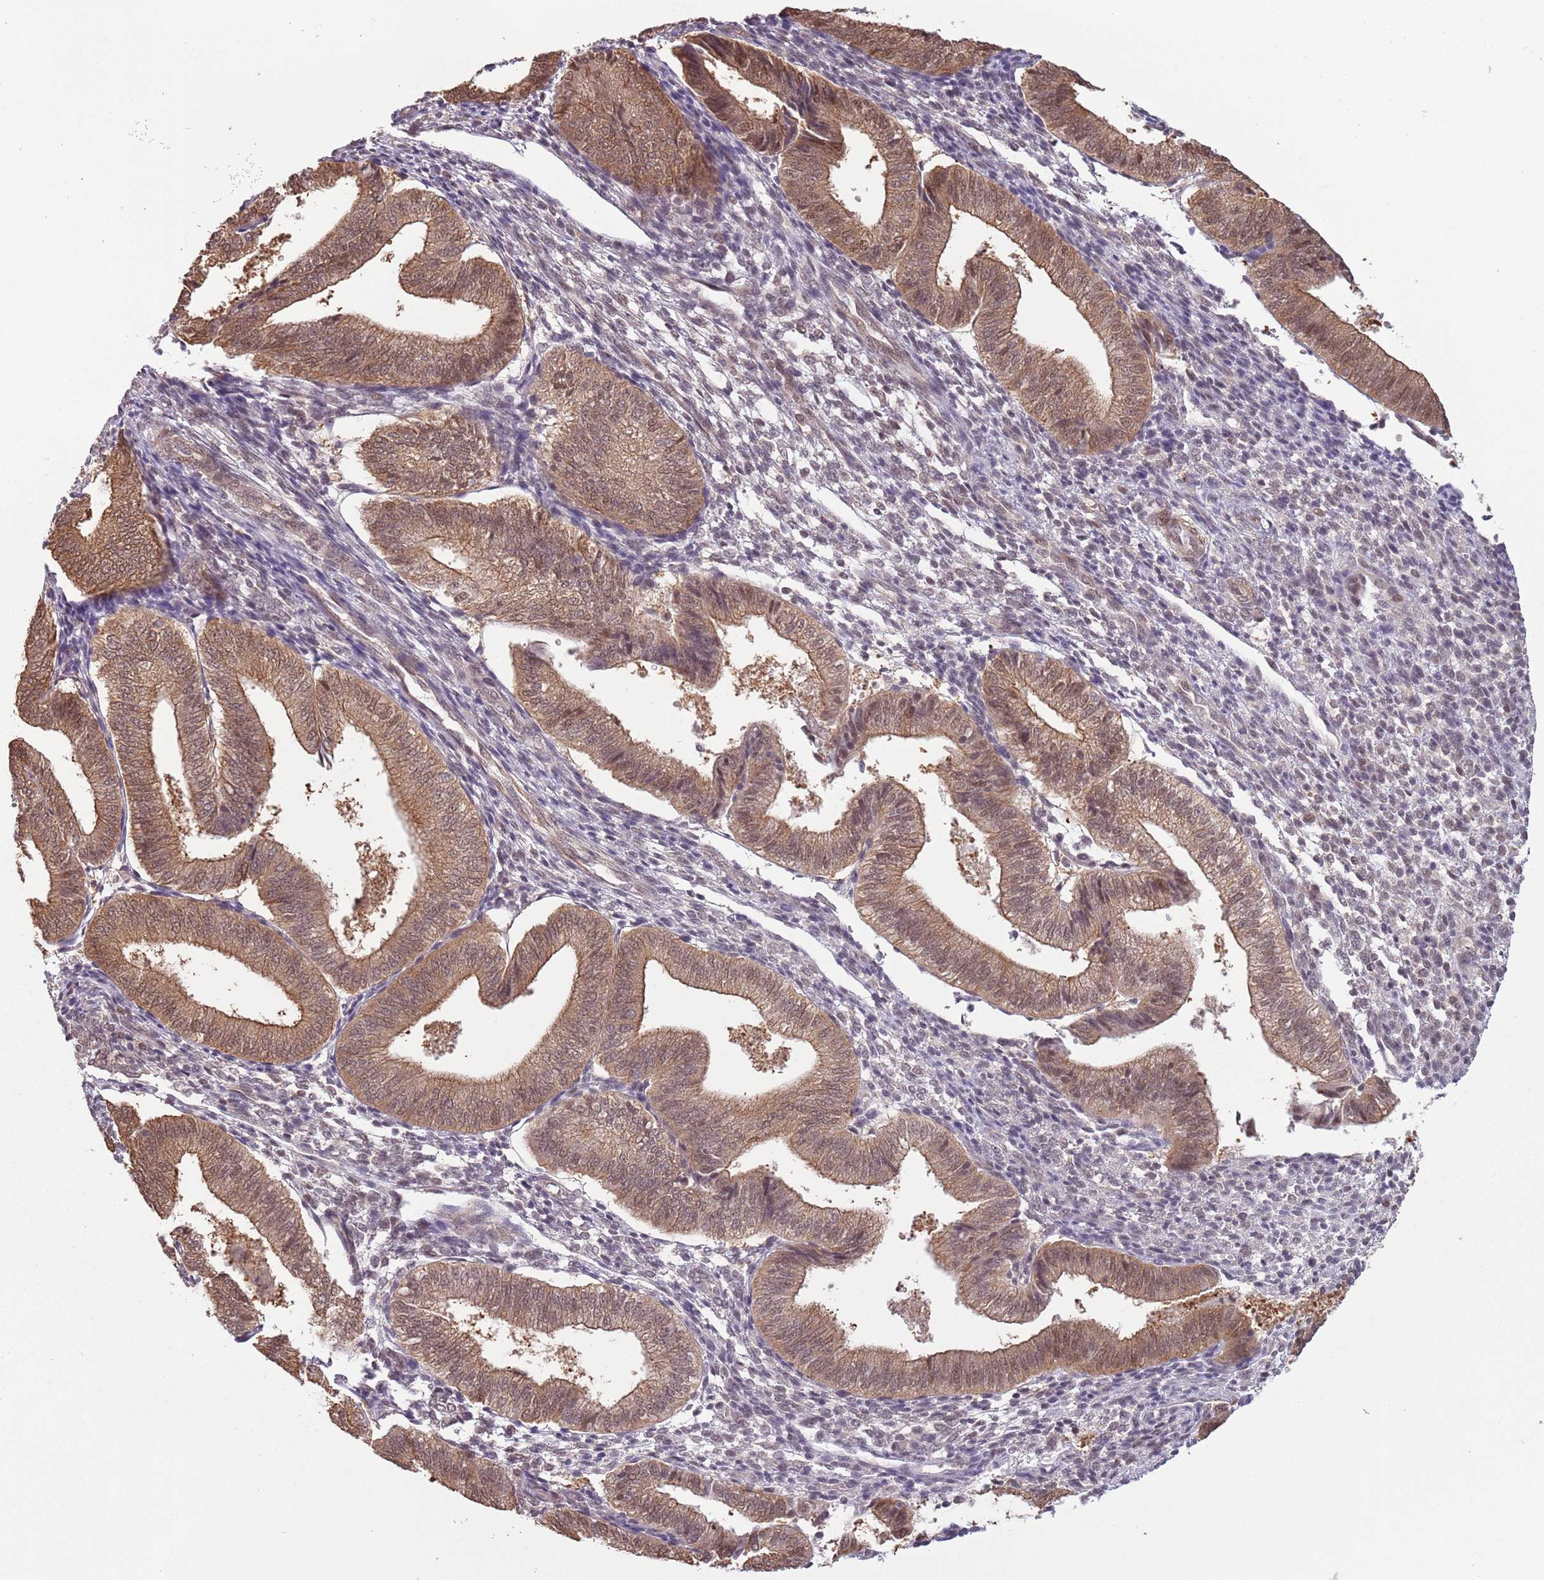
{"staining": {"intensity": "weak", "quantity": "25%-75%", "location": "nuclear"}, "tissue": "endometrium", "cell_type": "Cells in endometrial stroma", "image_type": "normal", "snomed": [{"axis": "morphology", "description": "Normal tissue, NOS"}, {"axis": "topography", "description": "Endometrium"}], "caption": "There is low levels of weak nuclear staining in cells in endometrial stroma of normal endometrium, as demonstrated by immunohistochemical staining (brown color).", "gene": "CCDC154", "patient": {"sex": "female", "age": 34}}